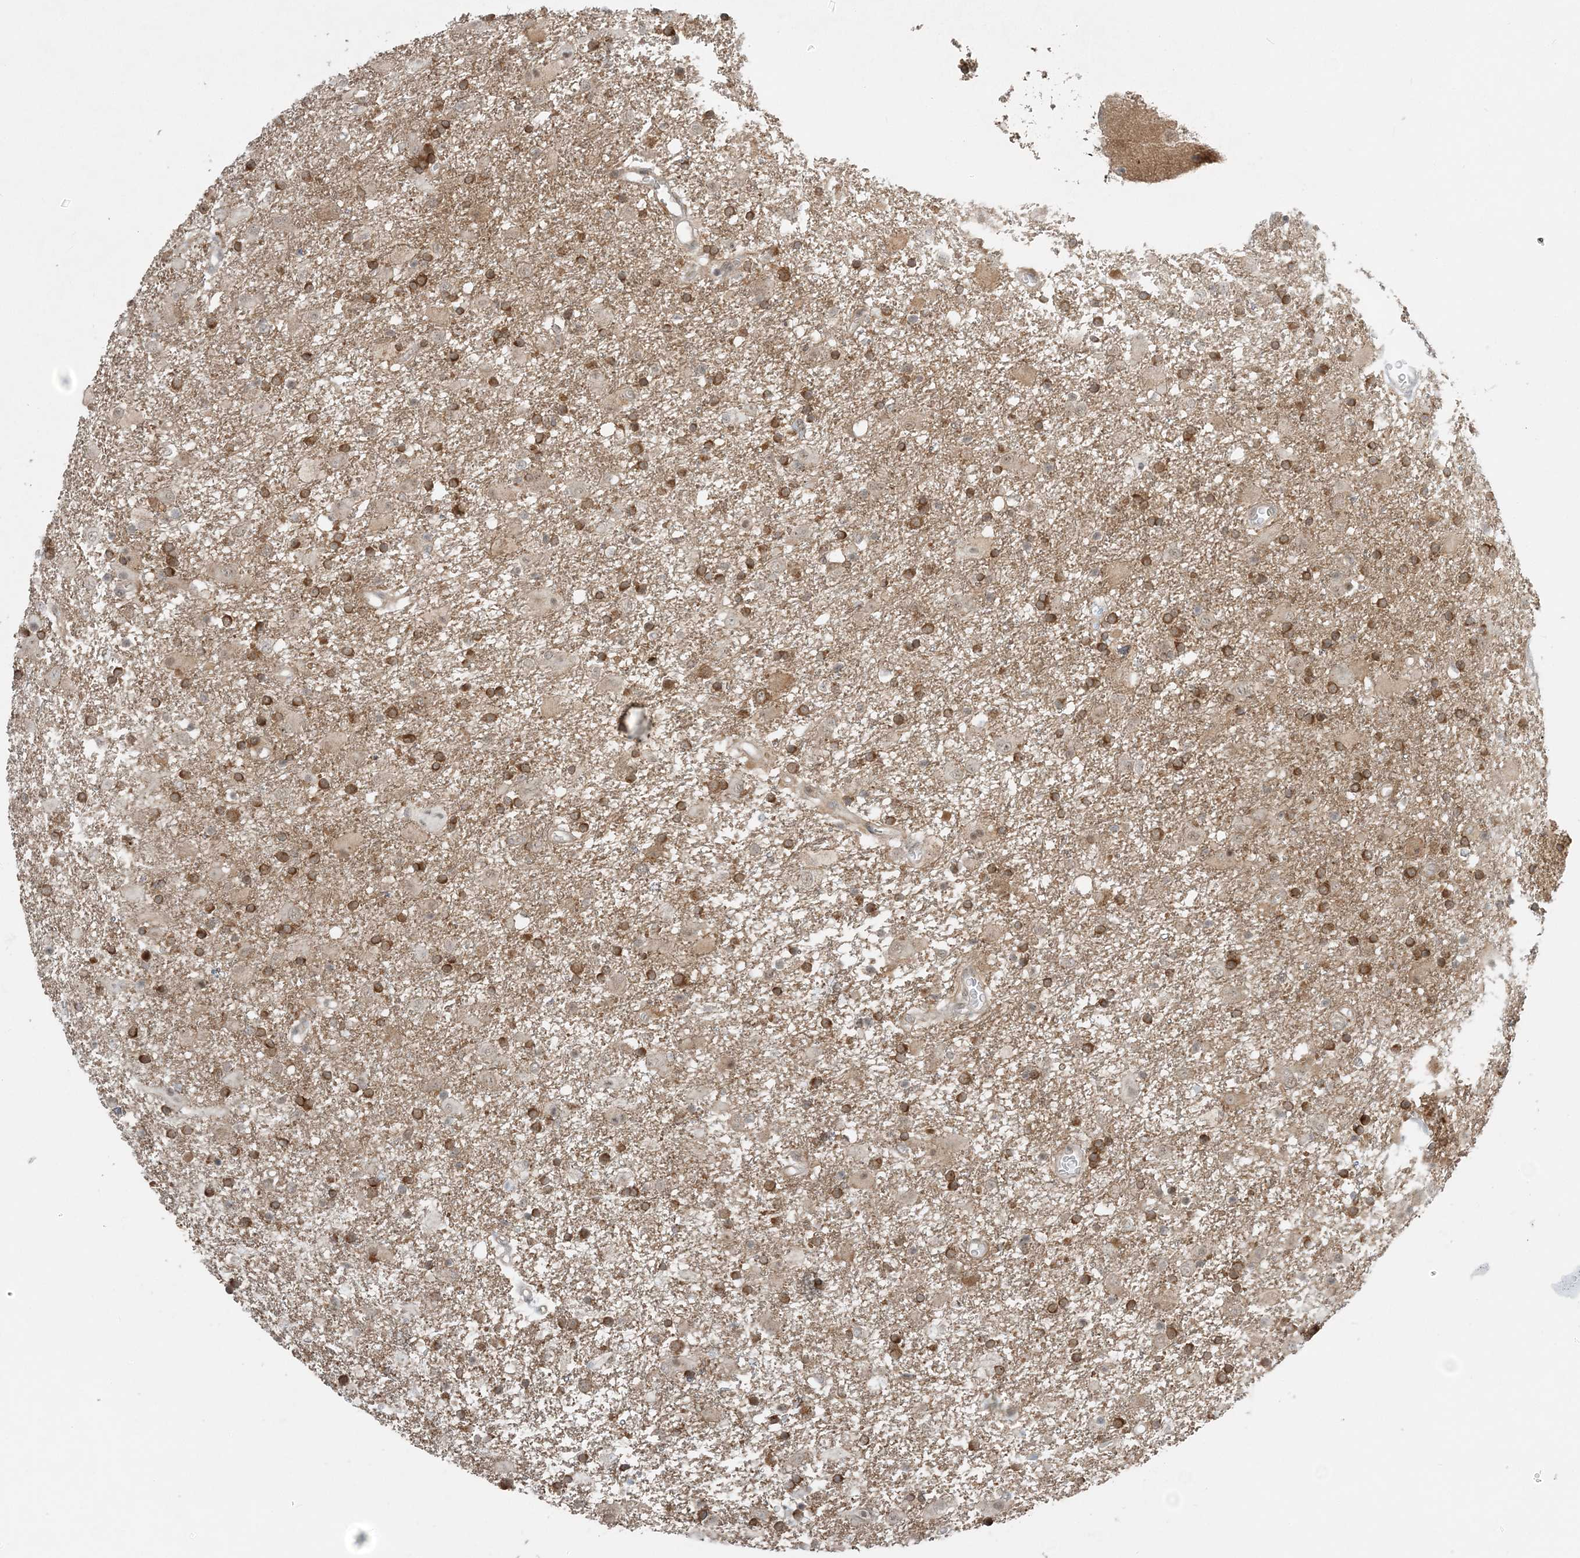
{"staining": {"intensity": "moderate", "quantity": "25%-75%", "location": "cytoplasmic/membranous"}, "tissue": "glioma", "cell_type": "Tumor cells", "image_type": "cancer", "snomed": [{"axis": "morphology", "description": "Glioma, malignant, Low grade"}, {"axis": "topography", "description": "Brain"}], "caption": "Immunohistochemistry (DAB) staining of malignant glioma (low-grade) demonstrates moderate cytoplasmic/membranous protein positivity in about 25%-75% of tumor cells.", "gene": "ATP11A", "patient": {"sex": "male", "age": 65}}